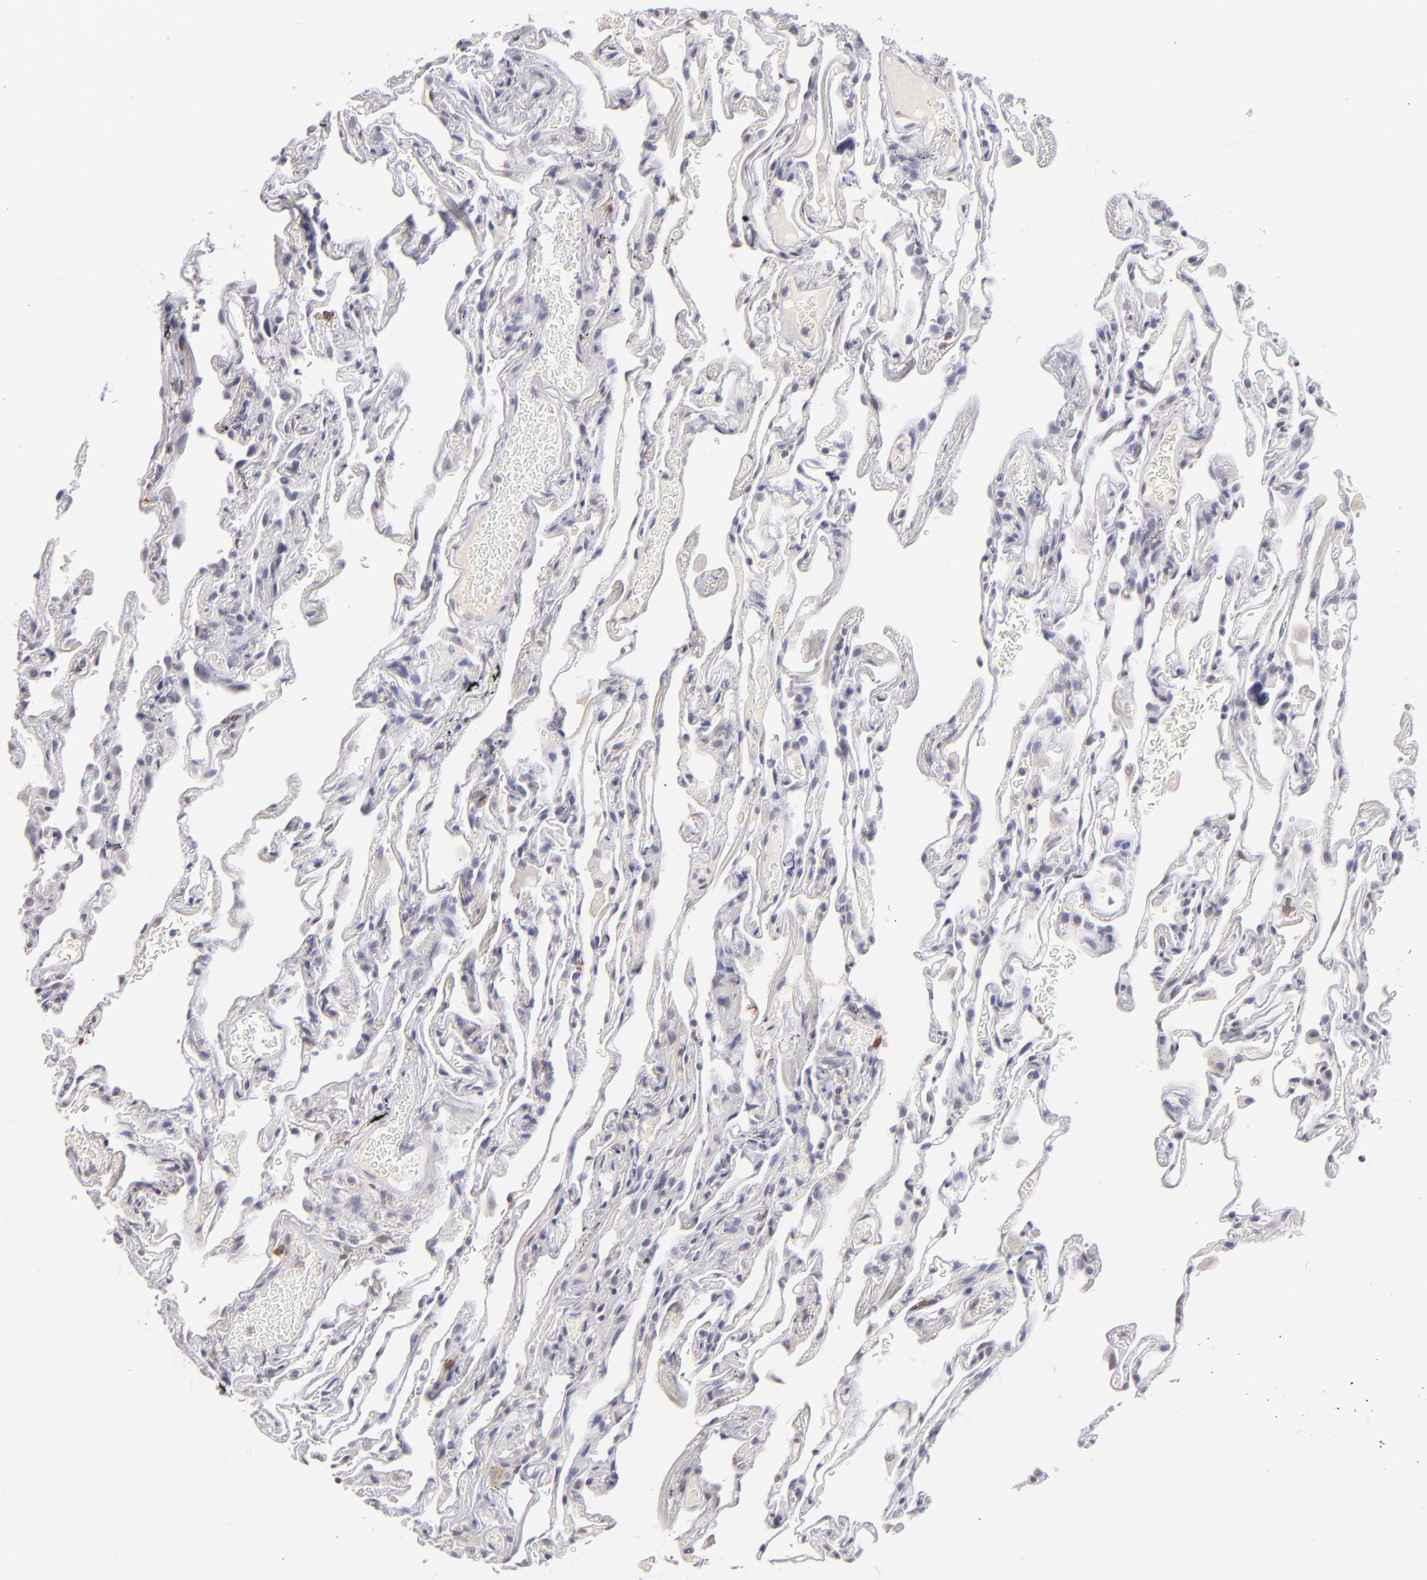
{"staining": {"intensity": "negative", "quantity": "none", "location": "none"}, "tissue": "lung", "cell_type": "Alveolar cells", "image_type": "normal", "snomed": [{"axis": "morphology", "description": "Normal tissue, NOS"}, {"axis": "morphology", "description": "Inflammation, NOS"}, {"axis": "topography", "description": "Lung"}], "caption": "This is a micrograph of IHC staining of unremarkable lung, which shows no staining in alveolar cells.", "gene": "IL2RA", "patient": {"sex": "male", "age": 69}}